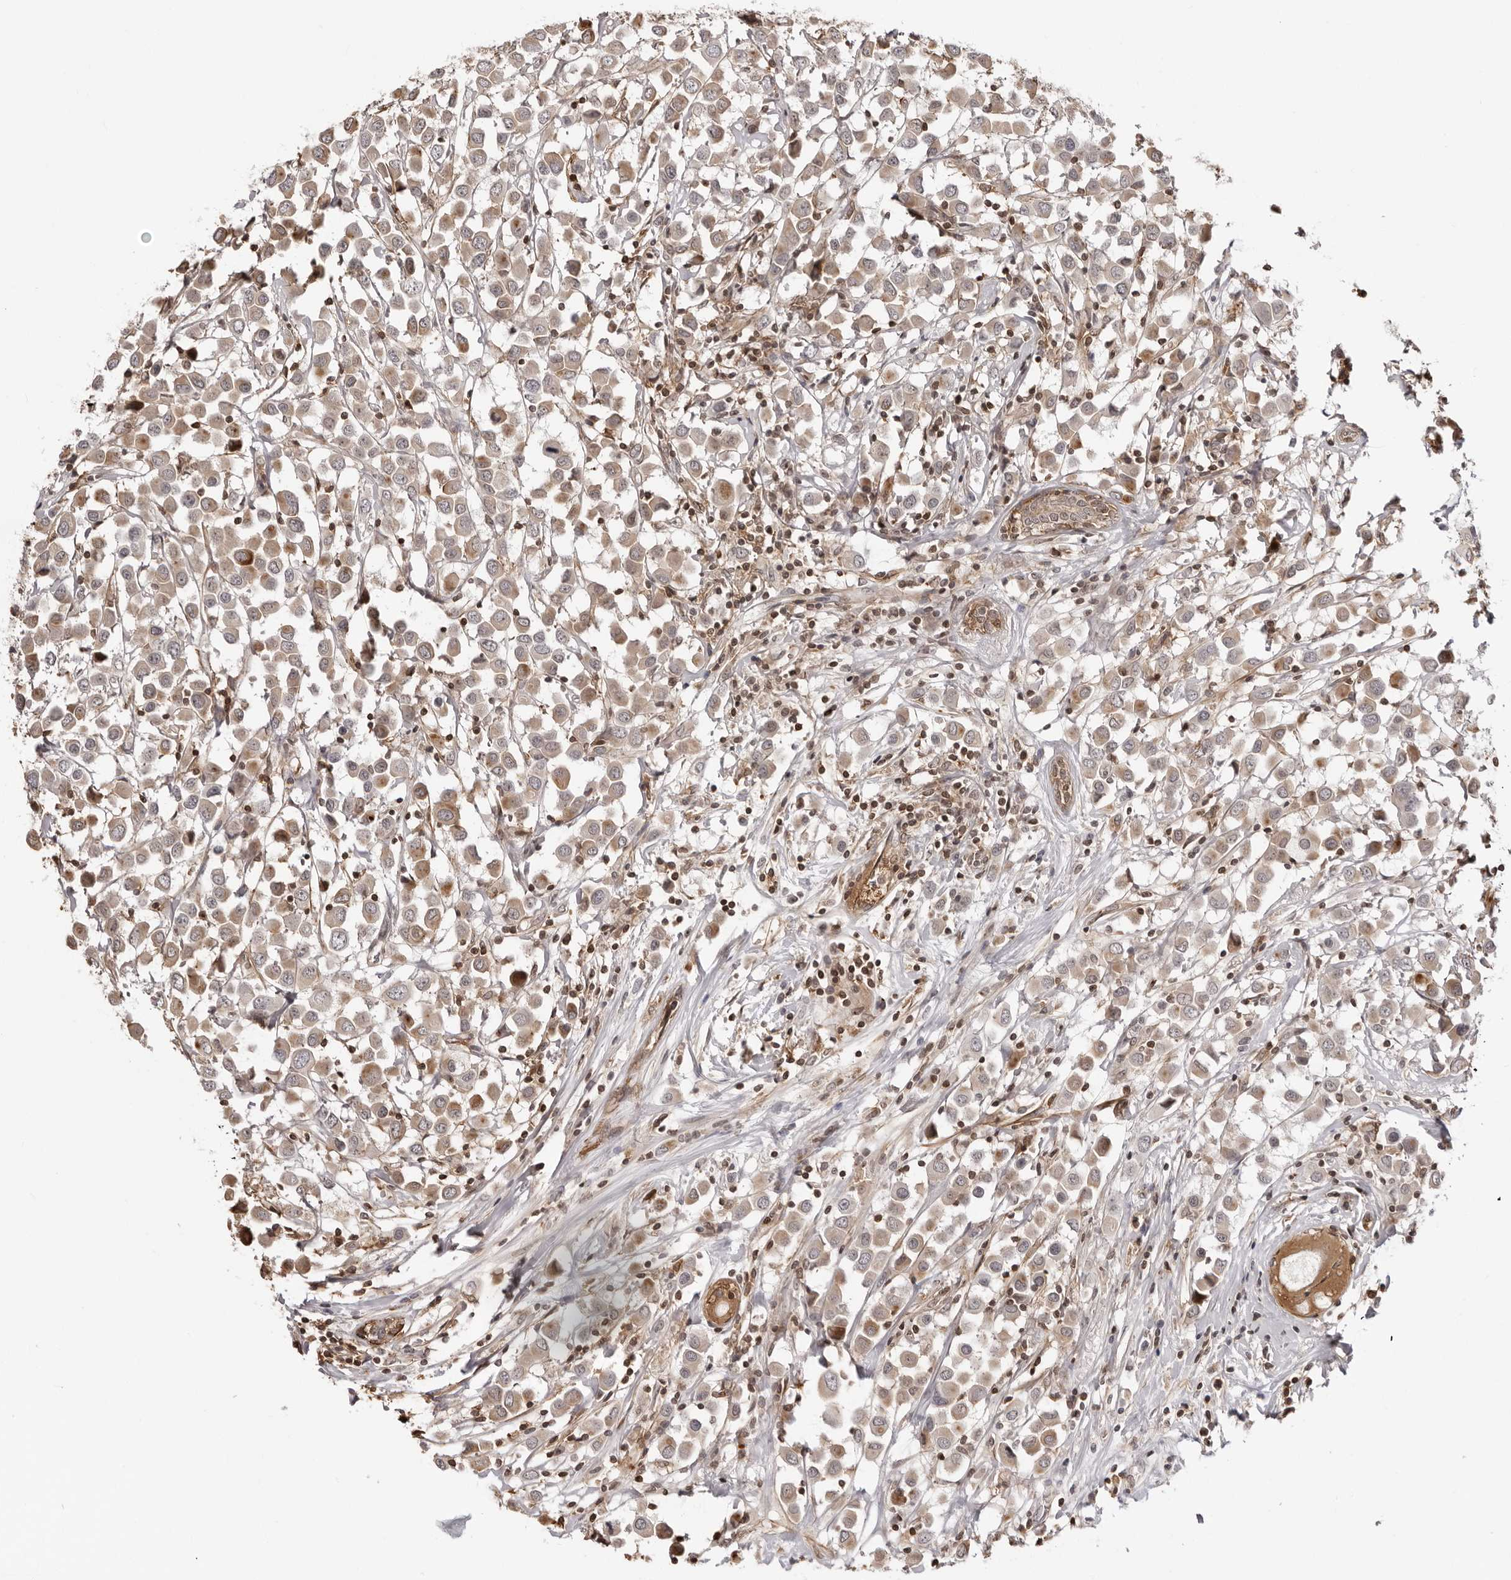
{"staining": {"intensity": "weak", "quantity": ">75%", "location": "cytoplasmic/membranous"}, "tissue": "breast cancer", "cell_type": "Tumor cells", "image_type": "cancer", "snomed": [{"axis": "morphology", "description": "Duct carcinoma"}, {"axis": "topography", "description": "Breast"}], "caption": "Protein analysis of intraductal carcinoma (breast) tissue demonstrates weak cytoplasmic/membranous staining in approximately >75% of tumor cells.", "gene": "UNK", "patient": {"sex": "female", "age": 61}}